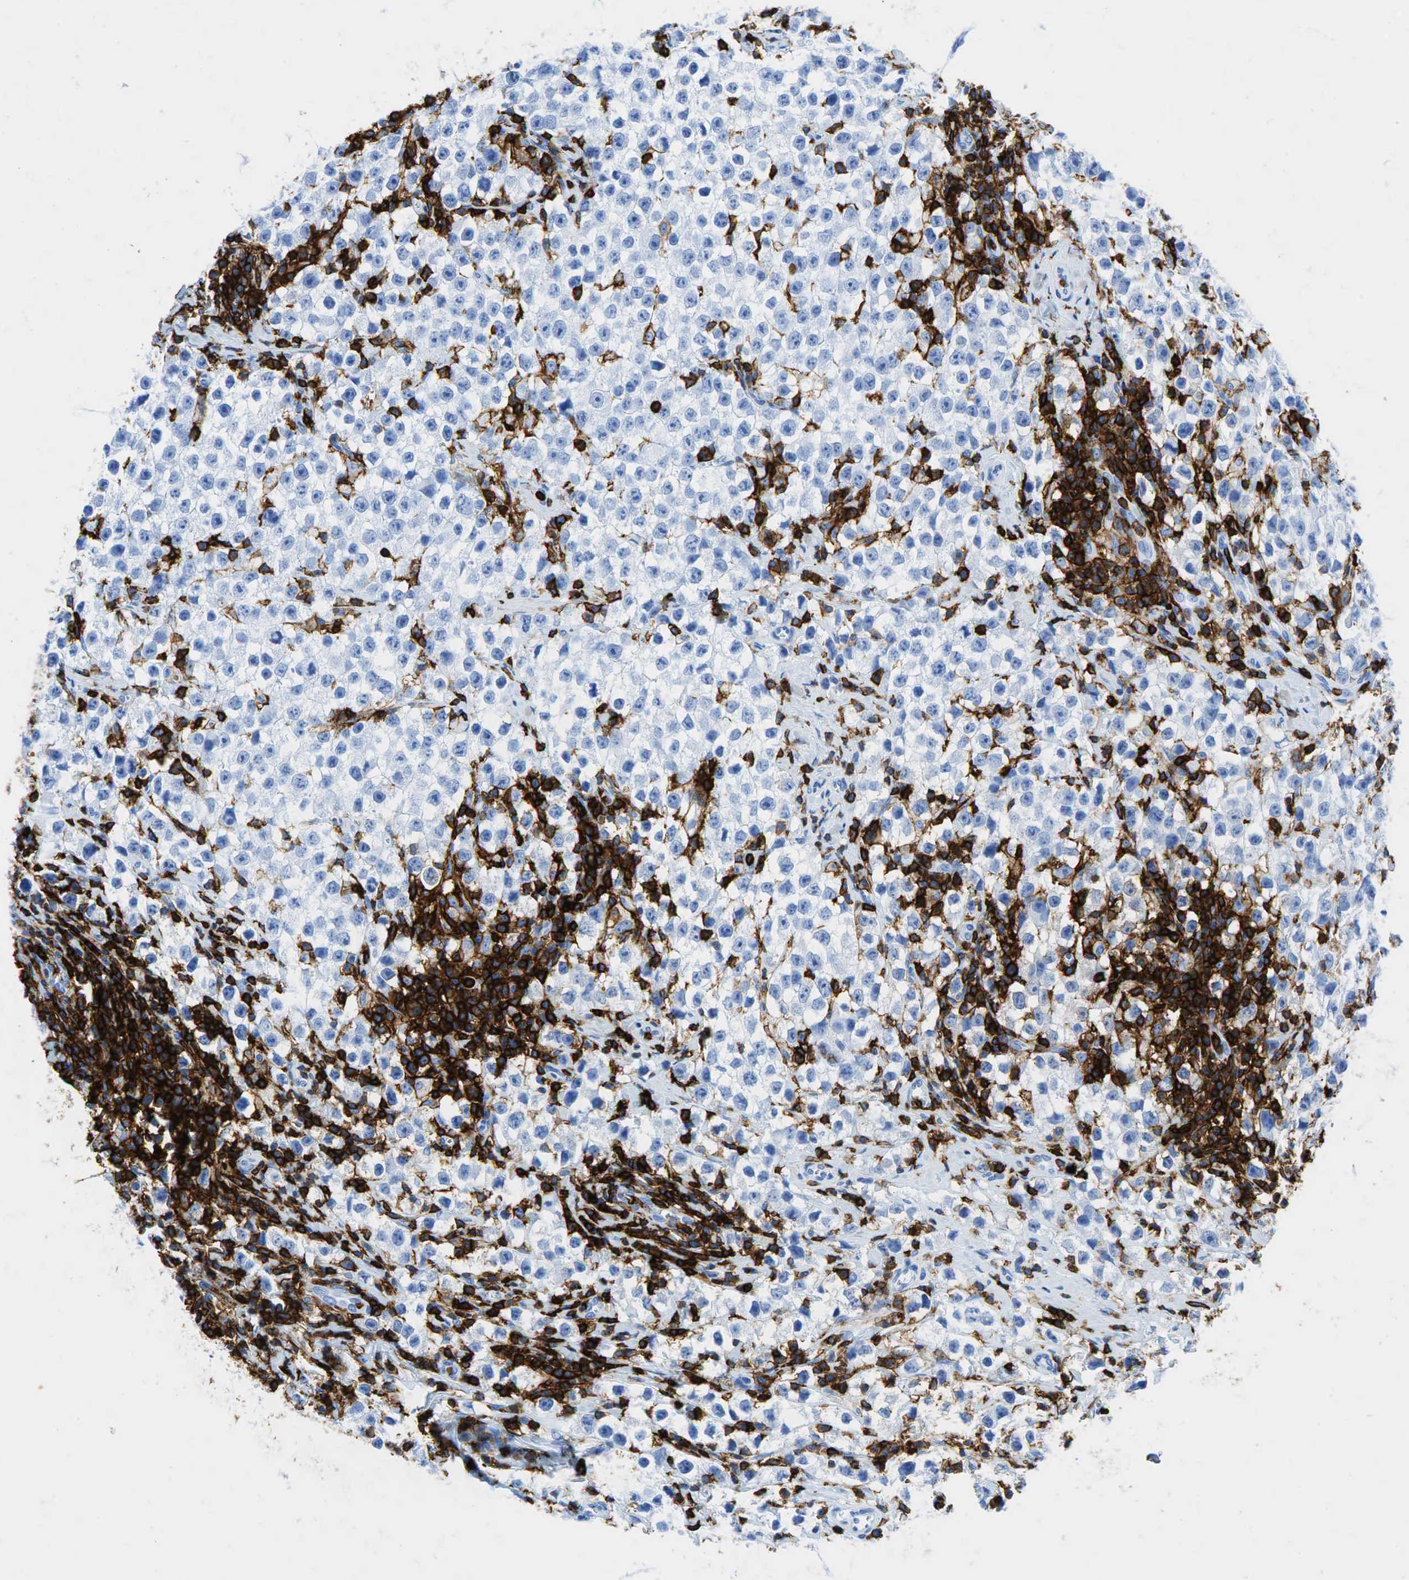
{"staining": {"intensity": "negative", "quantity": "none", "location": "none"}, "tissue": "testis cancer", "cell_type": "Tumor cells", "image_type": "cancer", "snomed": [{"axis": "morphology", "description": "Seminoma, NOS"}, {"axis": "topography", "description": "Testis"}], "caption": "Immunohistochemical staining of human seminoma (testis) exhibits no significant positivity in tumor cells.", "gene": "PTPRC", "patient": {"sex": "male", "age": 35}}